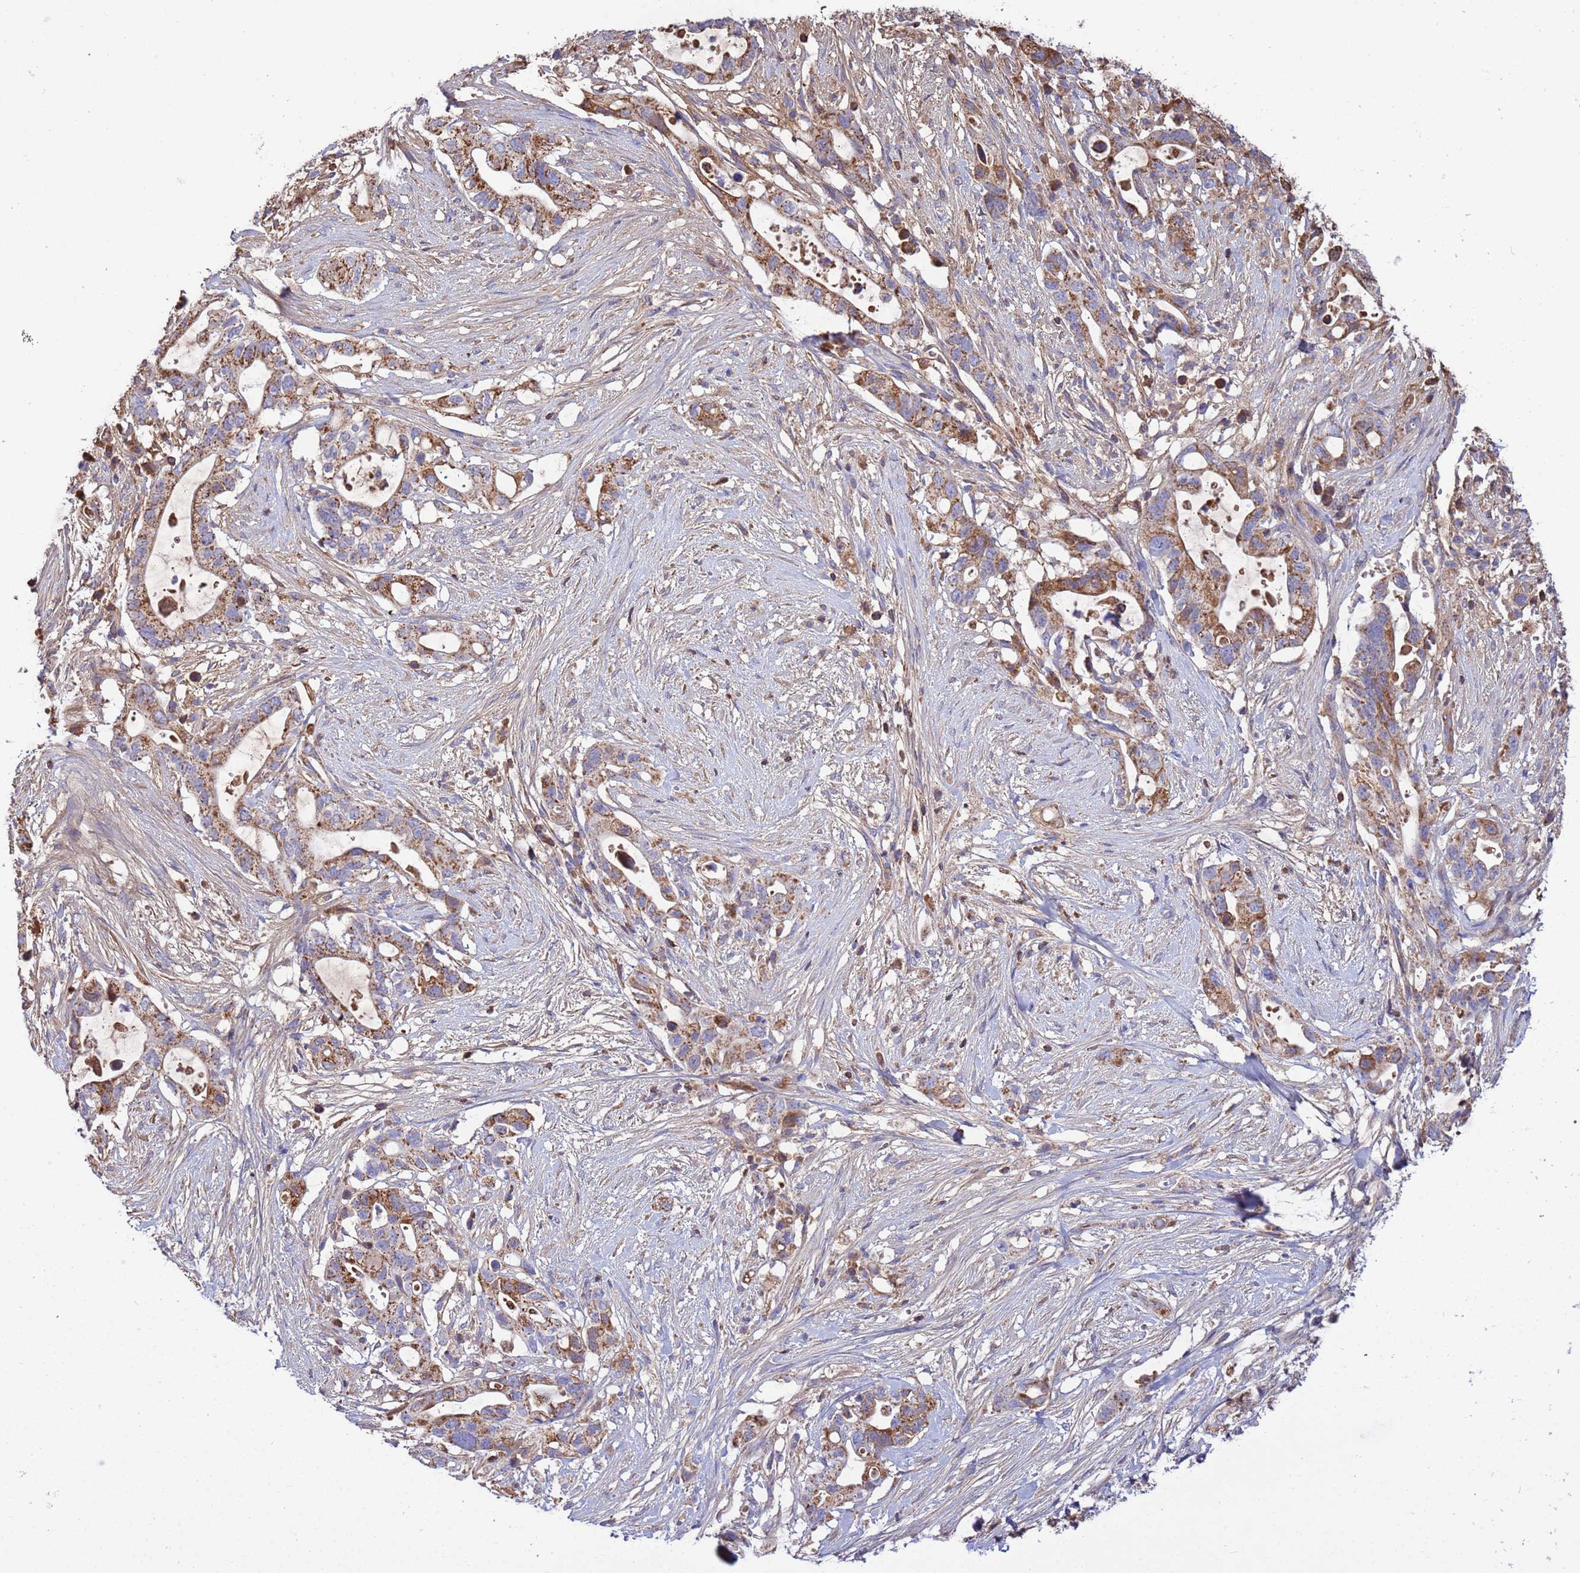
{"staining": {"intensity": "moderate", "quantity": ">75%", "location": "cytoplasmic/membranous"}, "tissue": "pancreatic cancer", "cell_type": "Tumor cells", "image_type": "cancer", "snomed": [{"axis": "morphology", "description": "Adenocarcinoma, NOS"}, {"axis": "topography", "description": "Pancreas"}], "caption": "Pancreatic adenocarcinoma stained for a protein (brown) reveals moderate cytoplasmic/membranous positive staining in about >75% of tumor cells.", "gene": "GLUD1", "patient": {"sex": "female", "age": 72}}